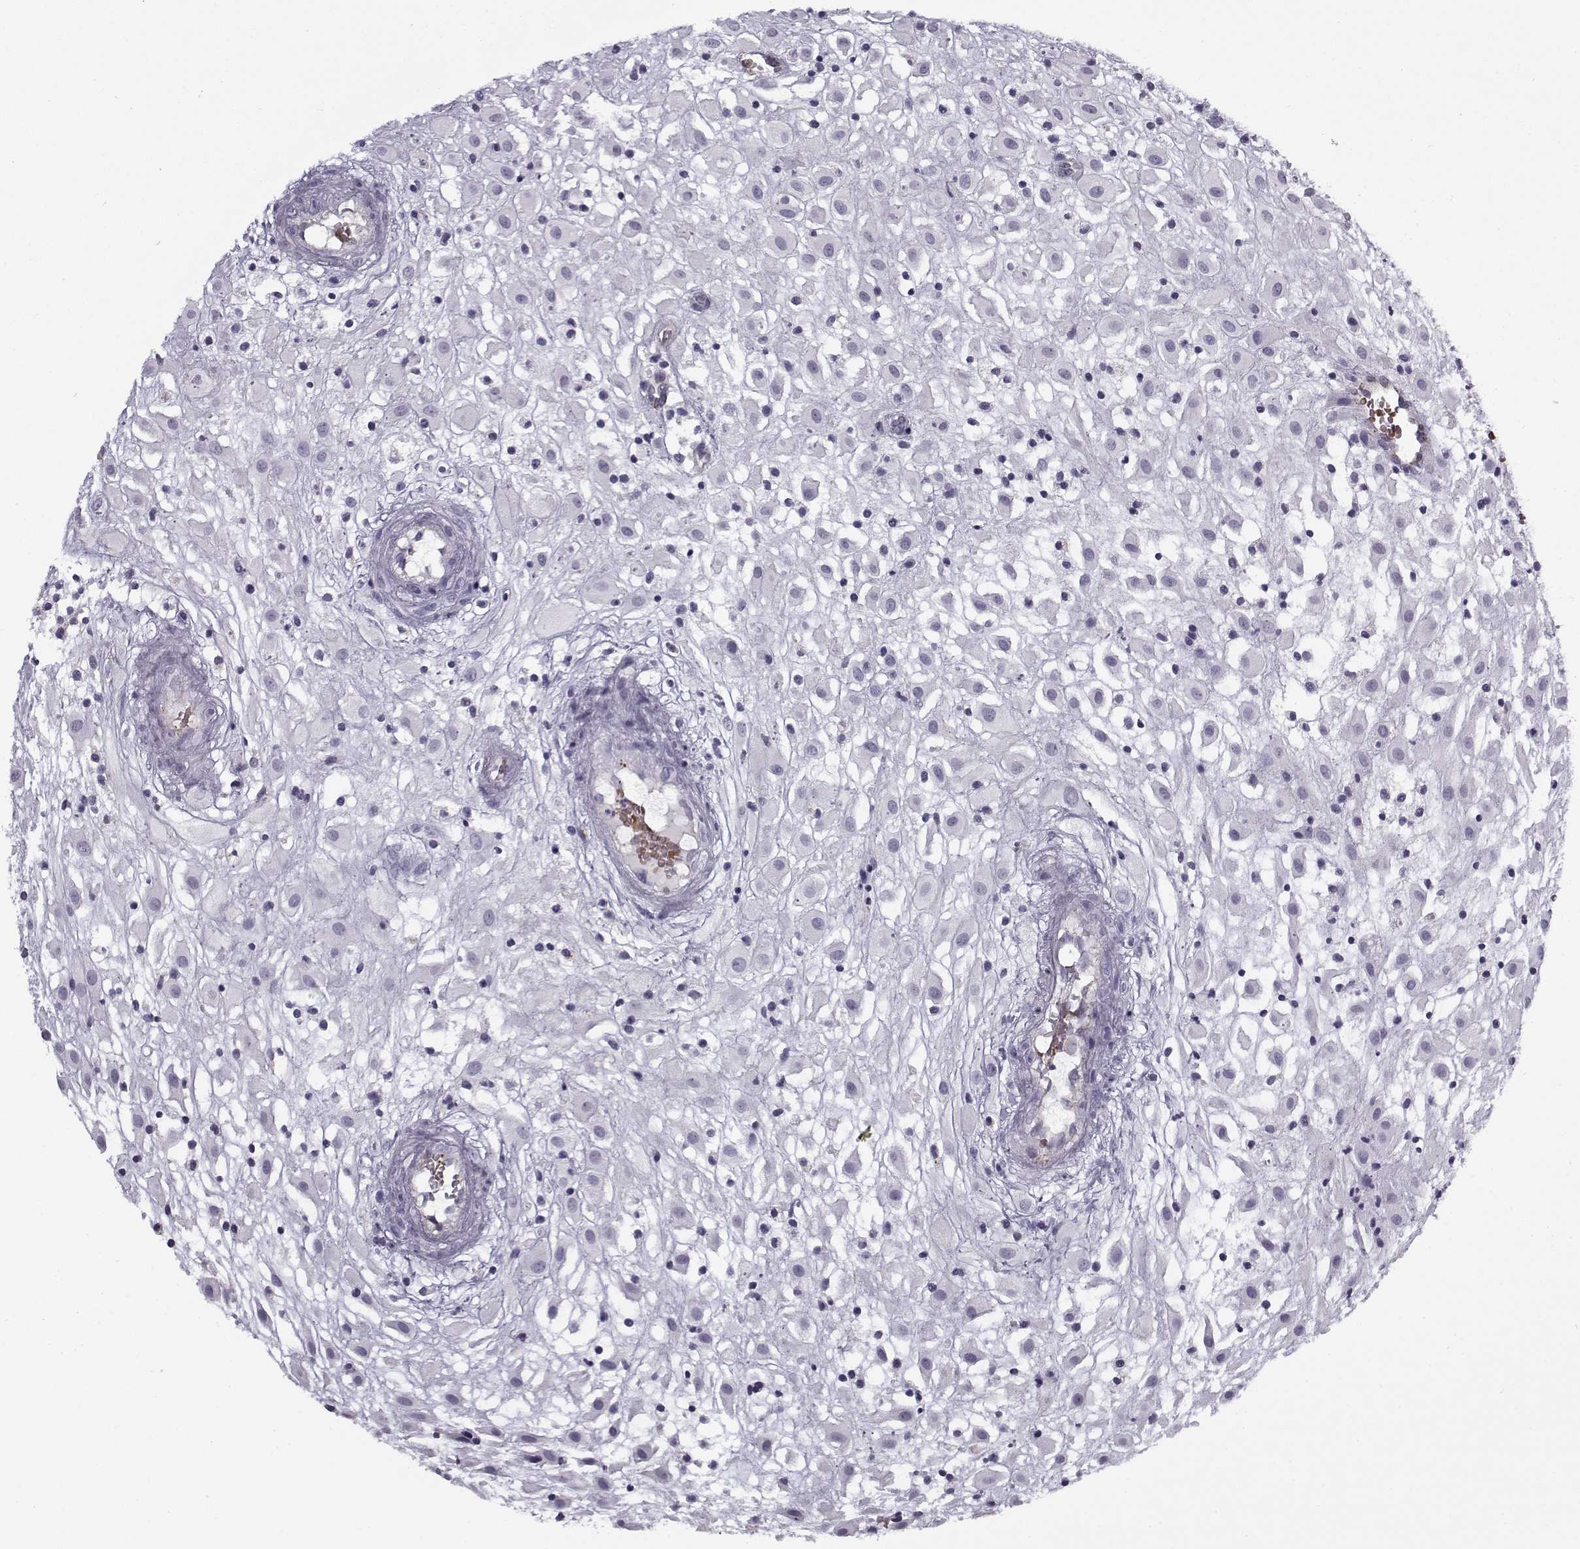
{"staining": {"intensity": "negative", "quantity": "none", "location": "none"}, "tissue": "placenta", "cell_type": "Decidual cells", "image_type": "normal", "snomed": [{"axis": "morphology", "description": "Normal tissue, NOS"}, {"axis": "topography", "description": "Placenta"}], "caption": "IHC micrograph of unremarkable human placenta stained for a protein (brown), which exhibits no expression in decidual cells. Nuclei are stained in blue.", "gene": "SNCA", "patient": {"sex": "female", "age": 24}}